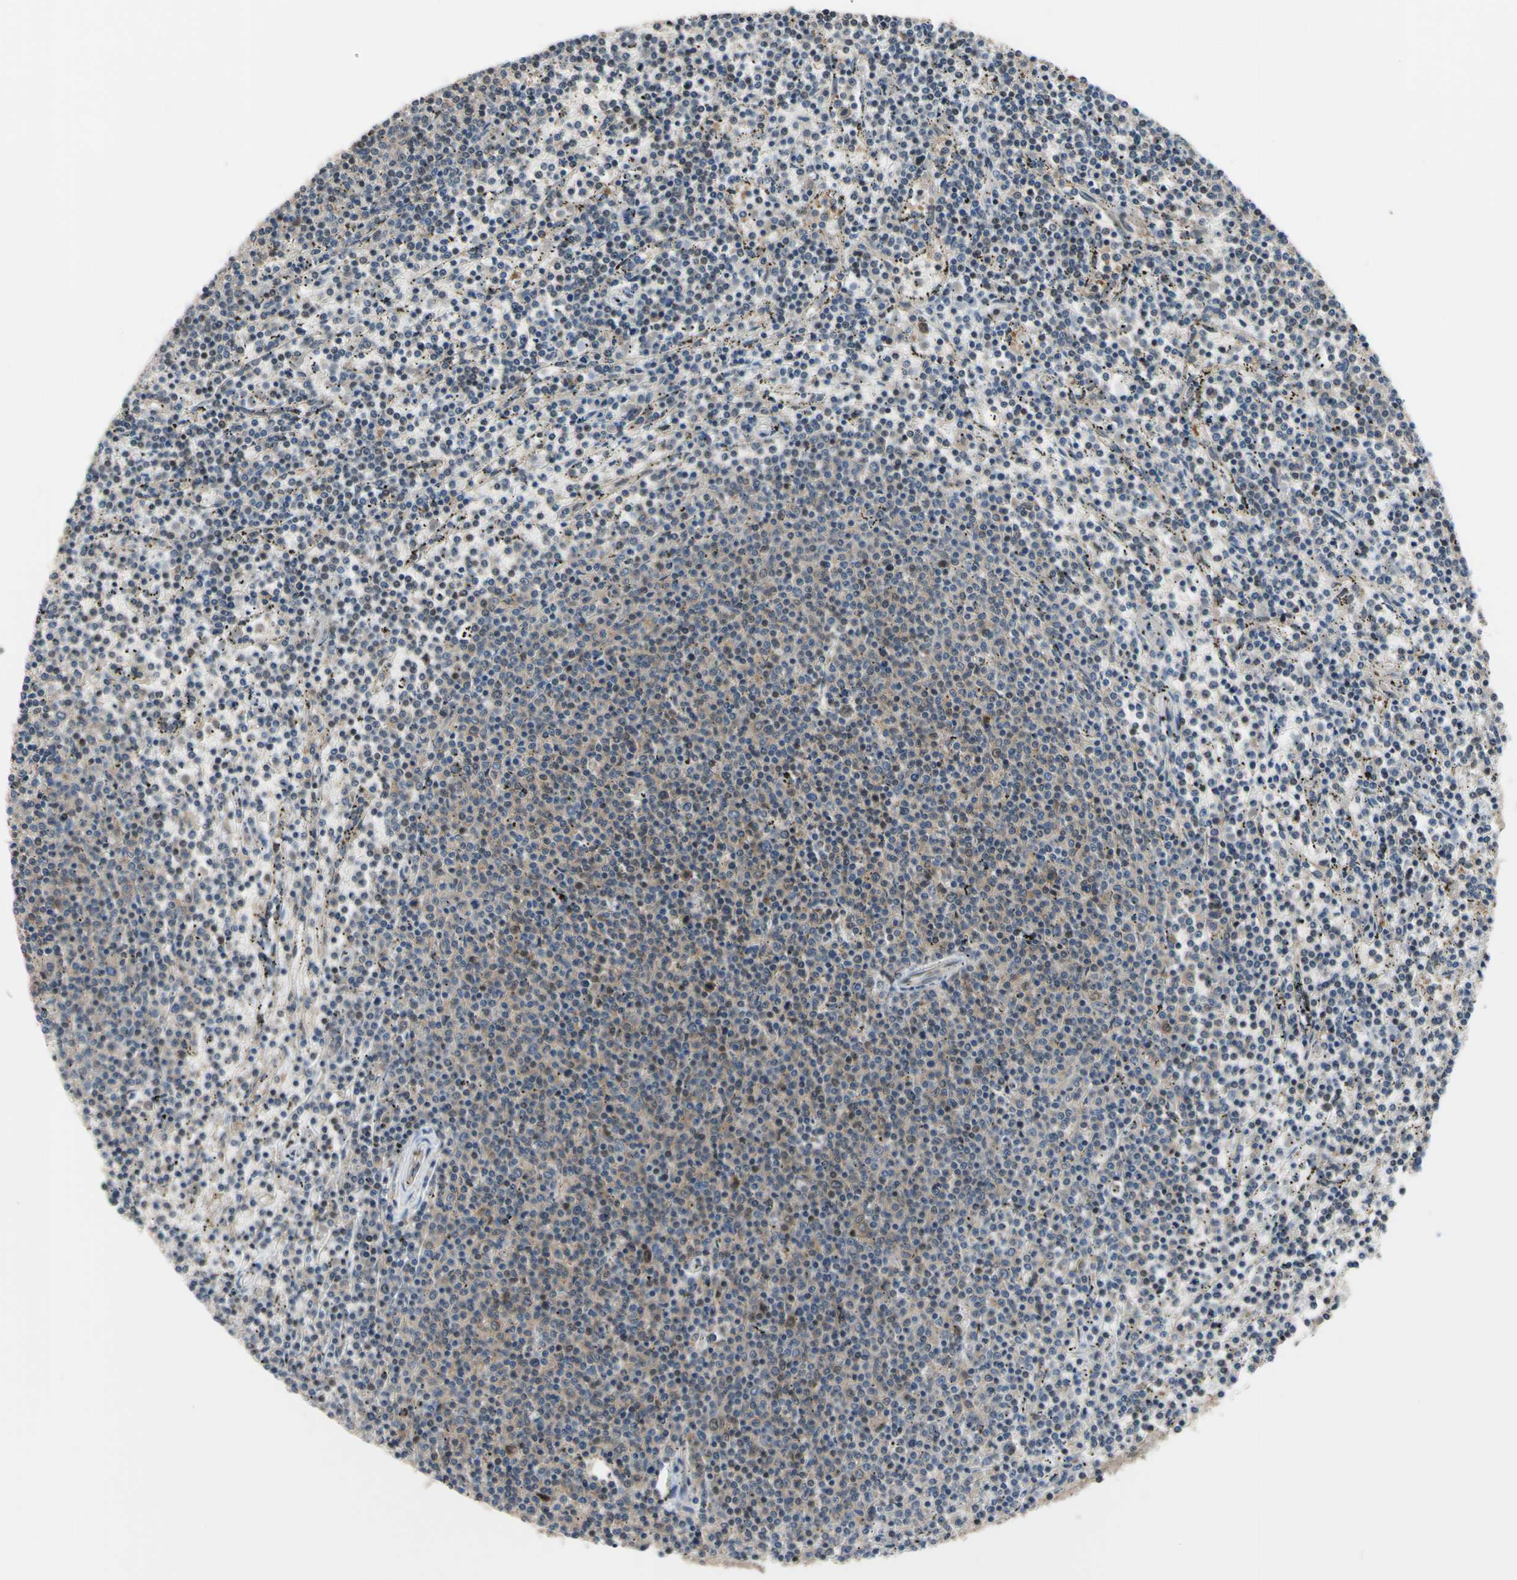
{"staining": {"intensity": "weak", "quantity": ">75%", "location": "cytoplasmic/membranous"}, "tissue": "lymphoma", "cell_type": "Tumor cells", "image_type": "cancer", "snomed": [{"axis": "morphology", "description": "Malignant lymphoma, non-Hodgkin's type, Low grade"}, {"axis": "topography", "description": "Spleen"}], "caption": "Tumor cells display weak cytoplasmic/membranous staining in about >75% of cells in lymphoma.", "gene": "HSPA4", "patient": {"sex": "female", "age": 50}}